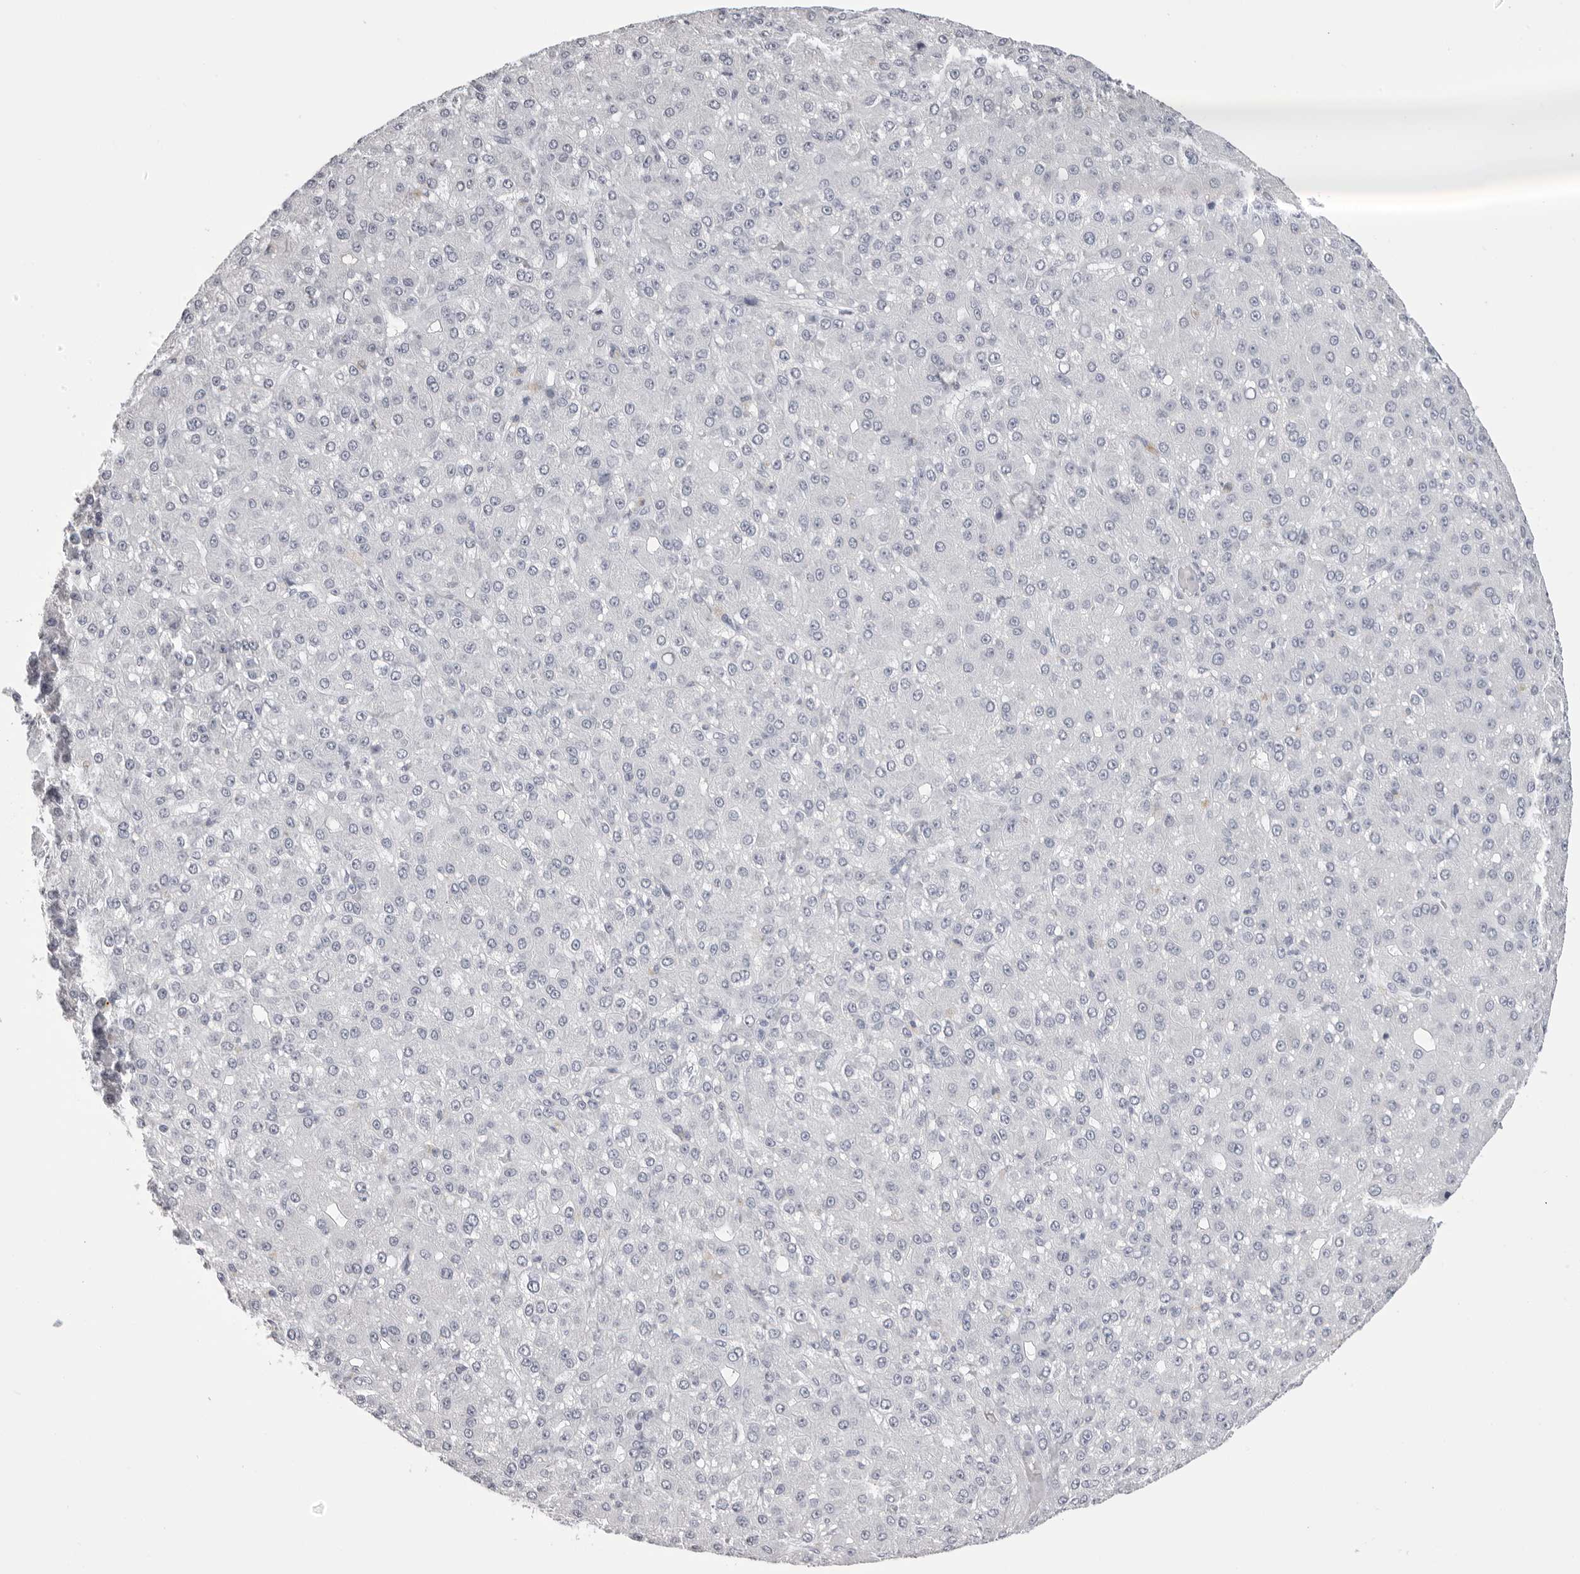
{"staining": {"intensity": "negative", "quantity": "none", "location": "none"}, "tissue": "liver cancer", "cell_type": "Tumor cells", "image_type": "cancer", "snomed": [{"axis": "morphology", "description": "Carcinoma, Hepatocellular, NOS"}, {"axis": "topography", "description": "Liver"}], "caption": "The image shows no significant staining in tumor cells of liver hepatocellular carcinoma.", "gene": "RHO", "patient": {"sex": "male", "age": 67}}